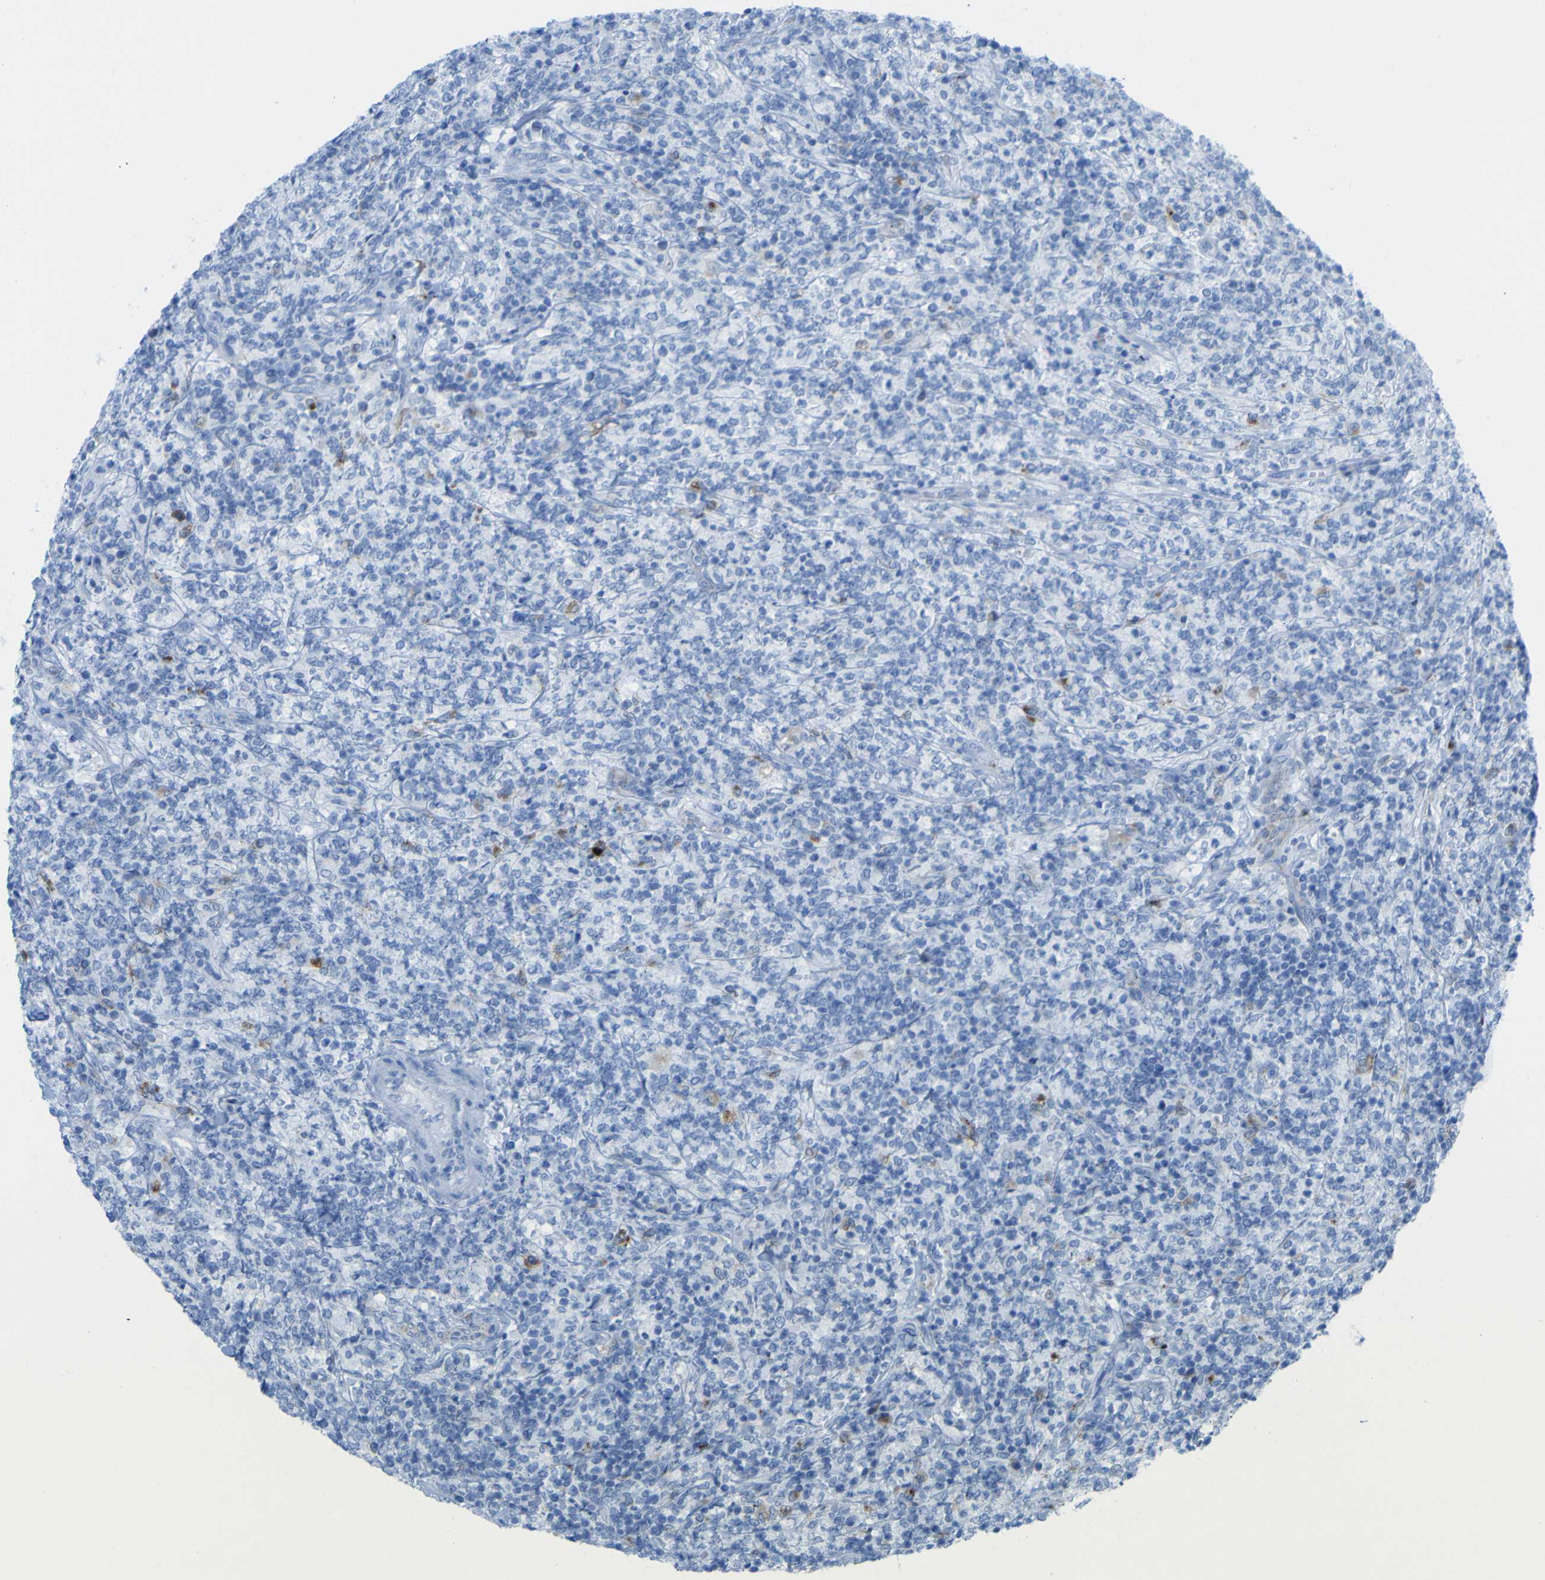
{"staining": {"intensity": "negative", "quantity": "none", "location": "none"}, "tissue": "lymphoma", "cell_type": "Tumor cells", "image_type": "cancer", "snomed": [{"axis": "morphology", "description": "Malignant lymphoma, non-Hodgkin's type, High grade"}, {"axis": "topography", "description": "Soft tissue"}], "caption": "IHC image of neoplastic tissue: human malignant lymphoma, non-Hodgkin's type (high-grade) stained with DAB (3,3'-diaminobenzidine) exhibits no significant protein expression in tumor cells.", "gene": "PLD3", "patient": {"sex": "male", "age": 18}}